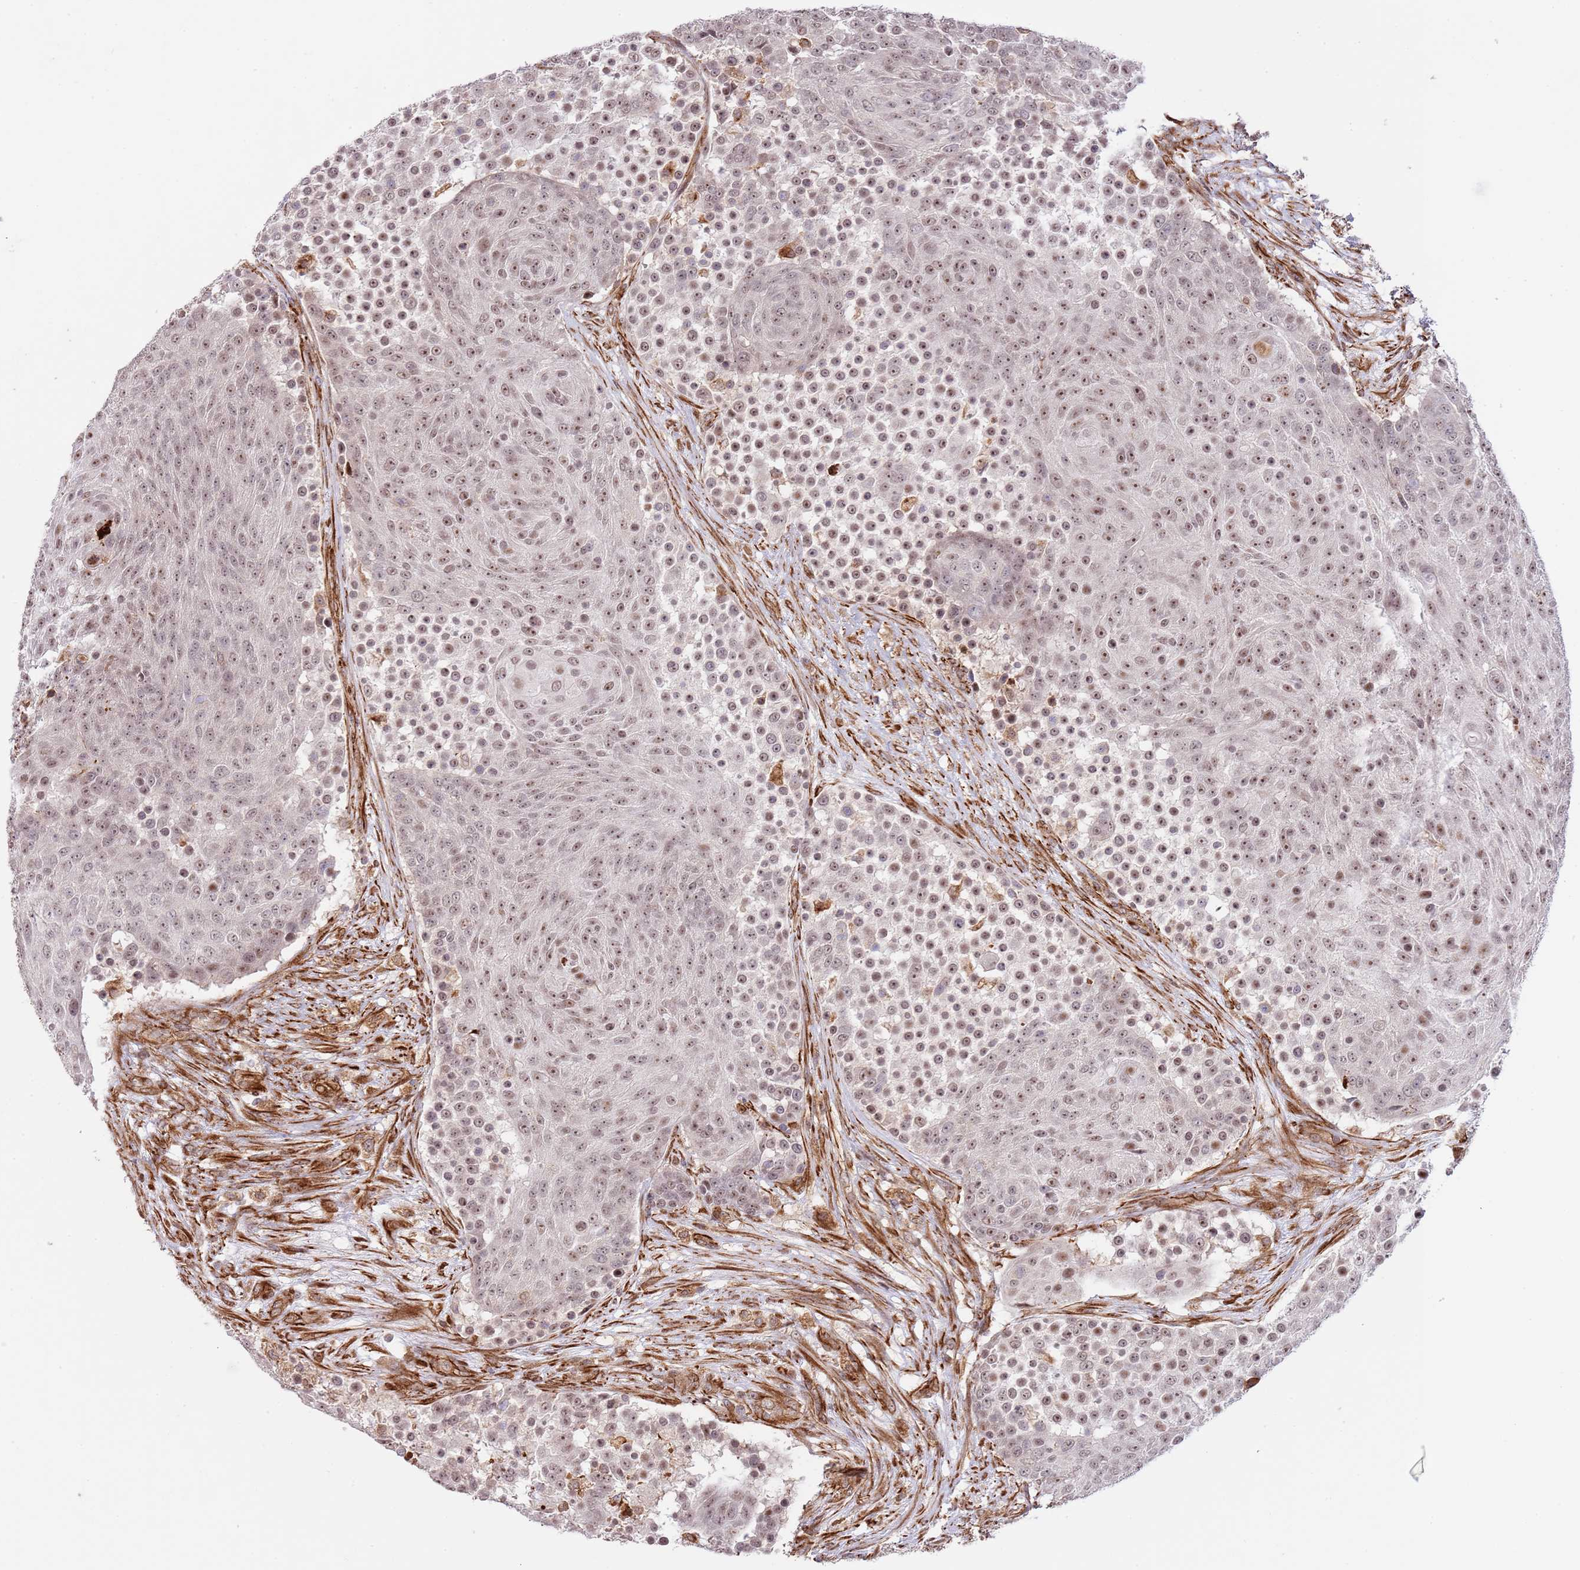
{"staining": {"intensity": "weak", "quantity": ">75%", "location": "nuclear"}, "tissue": "urothelial cancer", "cell_type": "Tumor cells", "image_type": "cancer", "snomed": [{"axis": "morphology", "description": "Urothelial carcinoma, High grade"}, {"axis": "topography", "description": "Urinary bladder"}], "caption": "A brown stain highlights weak nuclear expression of a protein in urothelial cancer tumor cells.", "gene": "NEK3", "patient": {"sex": "female", "age": 63}}